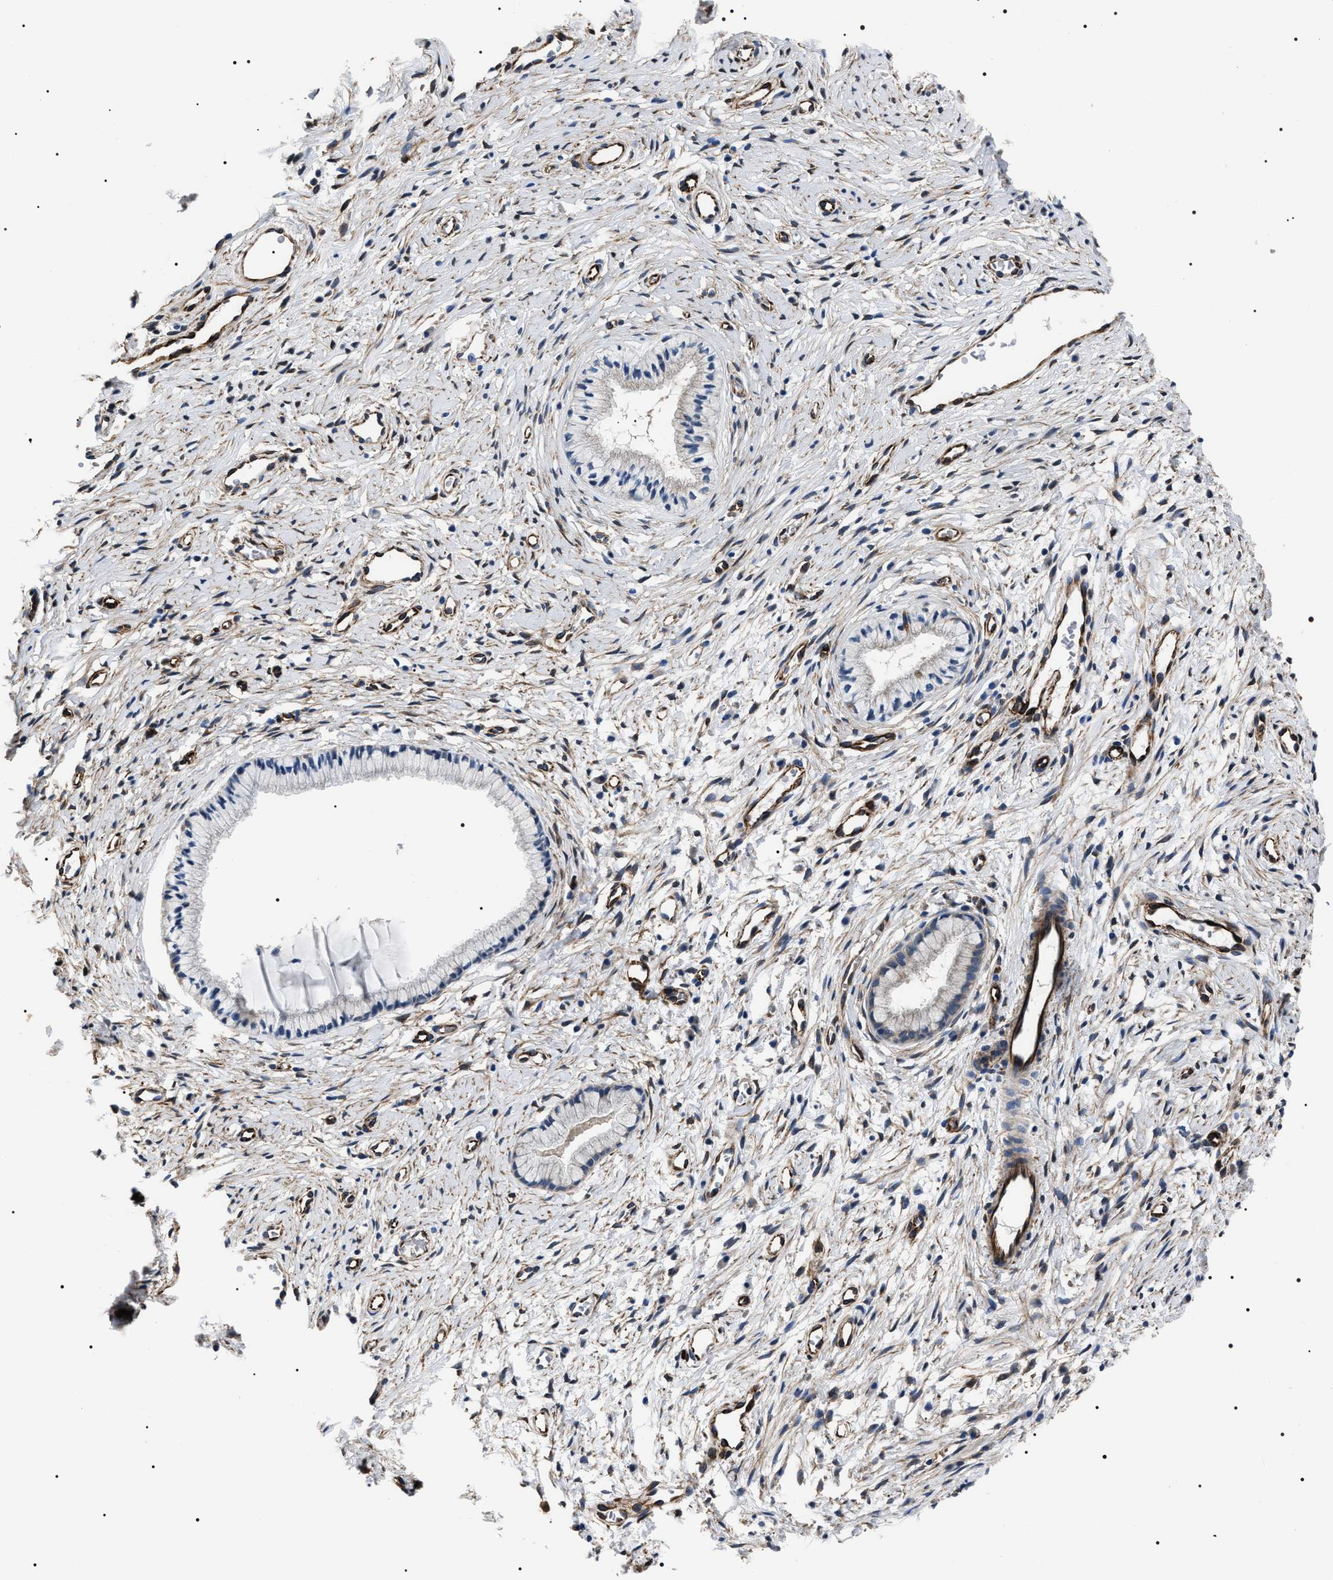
{"staining": {"intensity": "weak", "quantity": "25%-75%", "location": "cytoplasmic/membranous"}, "tissue": "cervix", "cell_type": "Glandular cells", "image_type": "normal", "snomed": [{"axis": "morphology", "description": "Normal tissue, NOS"}, {"axis": "topography", "description": "Cervix"}], "caption": "Protein expression analysis of normal human cervix reveals weak cytoplasmic/membranous staining in approximately 25%-75% of glandular cells. (Stains: DAB (3,3'-diaminobenzidine) in brown, nuclei in blue, Microscopy: brightfield microscopy at high magnification).", "gene": "BAG2", "patient": {"sex": "female", "age": 77}}